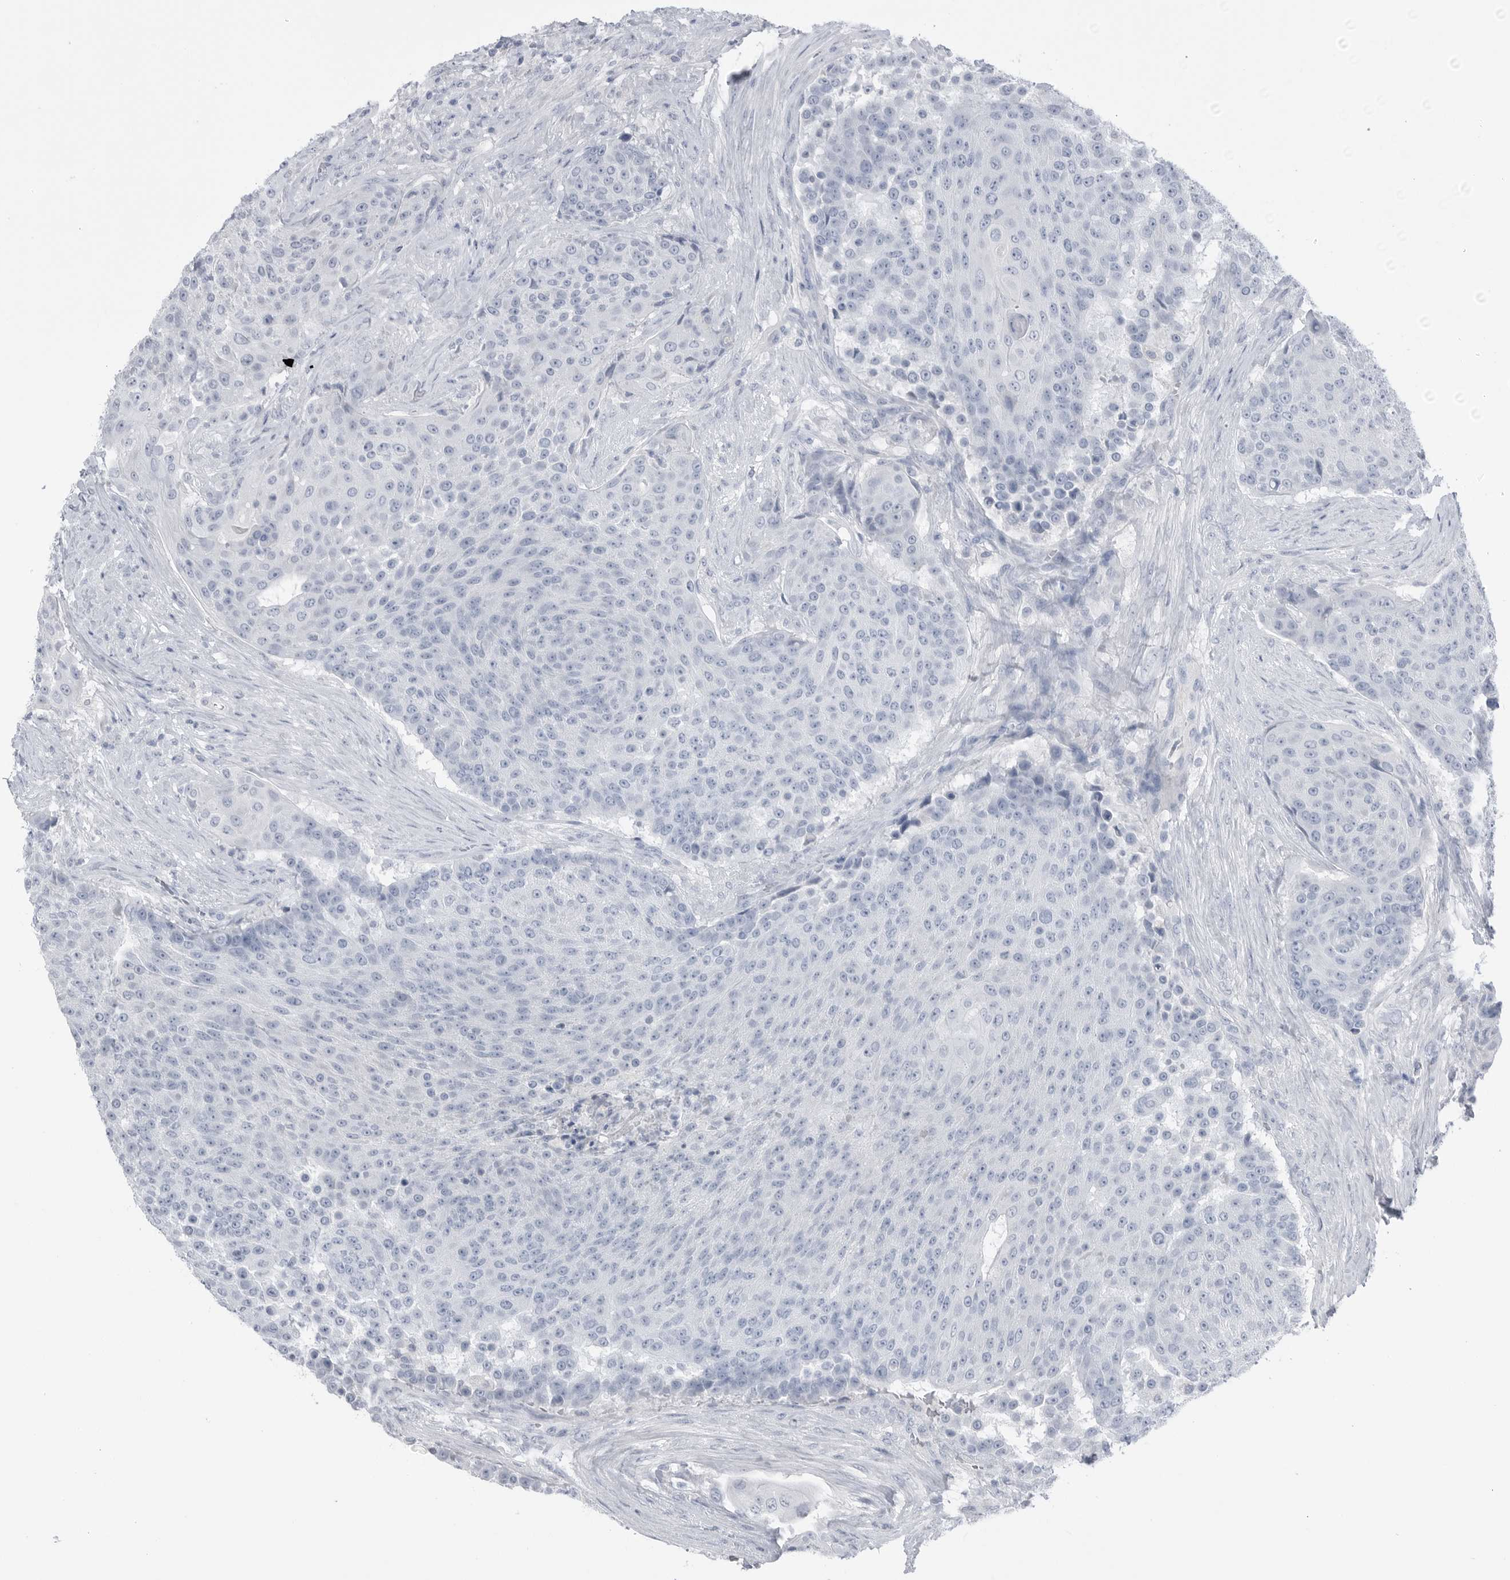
{"staining": {"intensity": "negative", "quantity": "none", "location": "none"}, "tissue": "urothelial cancer", "cell_type": "Tumor cells", "image_type": "cancer", "snomed": [{"axis": "morphology", "description": "Urothelial carcinoma, High grade"}, {"axis": "topography", "description": "Urinary bladder"}], "caption": "This photomicrograph is of urothelial cancer stained with immunohistochemistry to label a protein in brown with the nuclei are counter-stained blue. There is no expression in tumor cells.", "gene": "ABHD12", "patient": {"sex": "female", "age": 63}}